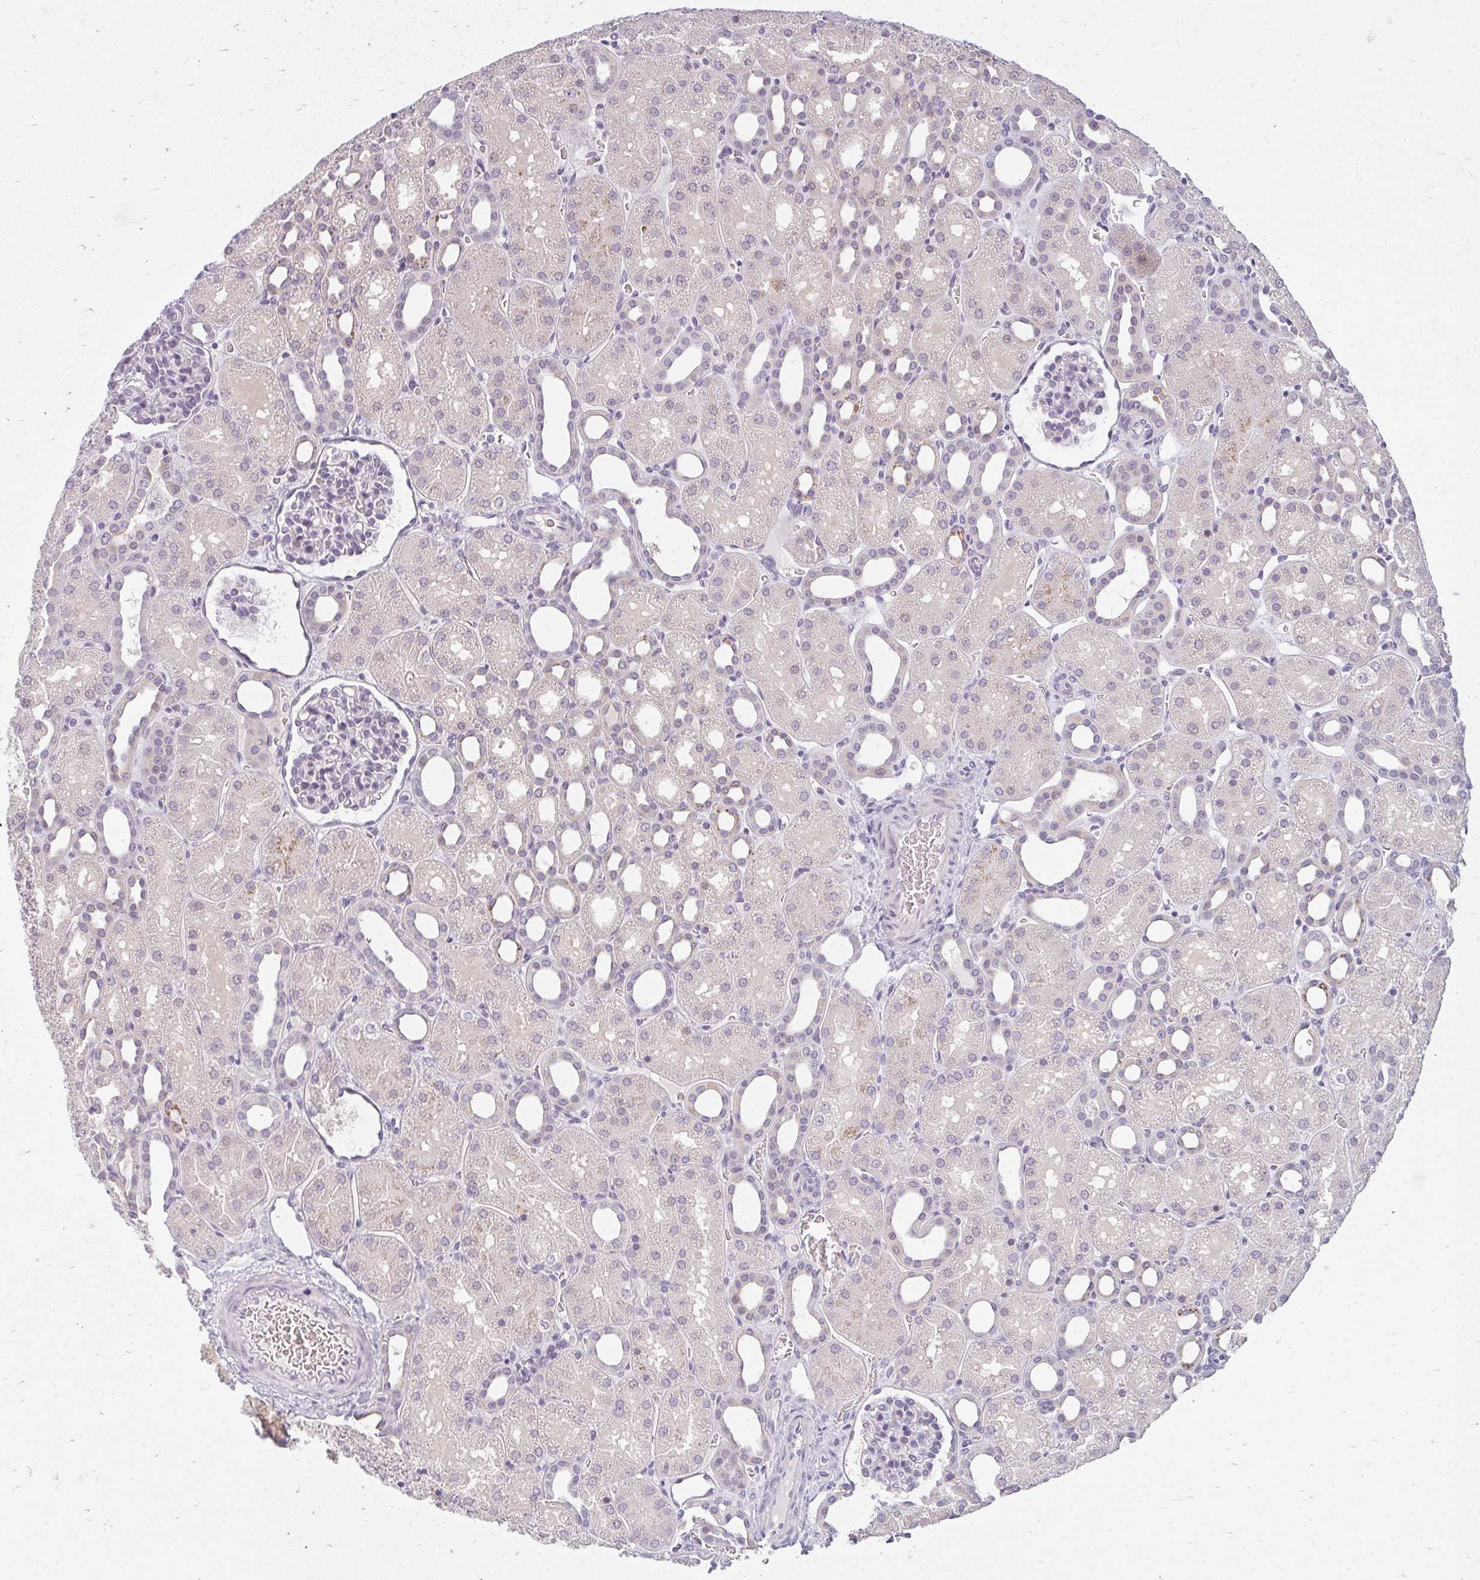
{"staining": {"intensity": "negative", "quantity": "none", "location": "none"}, "tissue": "kidney", "cell_type": "Cells in glomeruli", "image_type": "normal", "snomed": [{"axis": "morphology", "description": "Normal tissue, NOS"}, {"axis": "topography", "description": "Kidney"}], "caption": "A high-resolution histopathology image shows immunohistochemistry staining of benign kidney, which displays no significant expression in cells in glomeruli.", "gene": "ZFYVE26", "patient": {"sex": "male", "age": 2}}